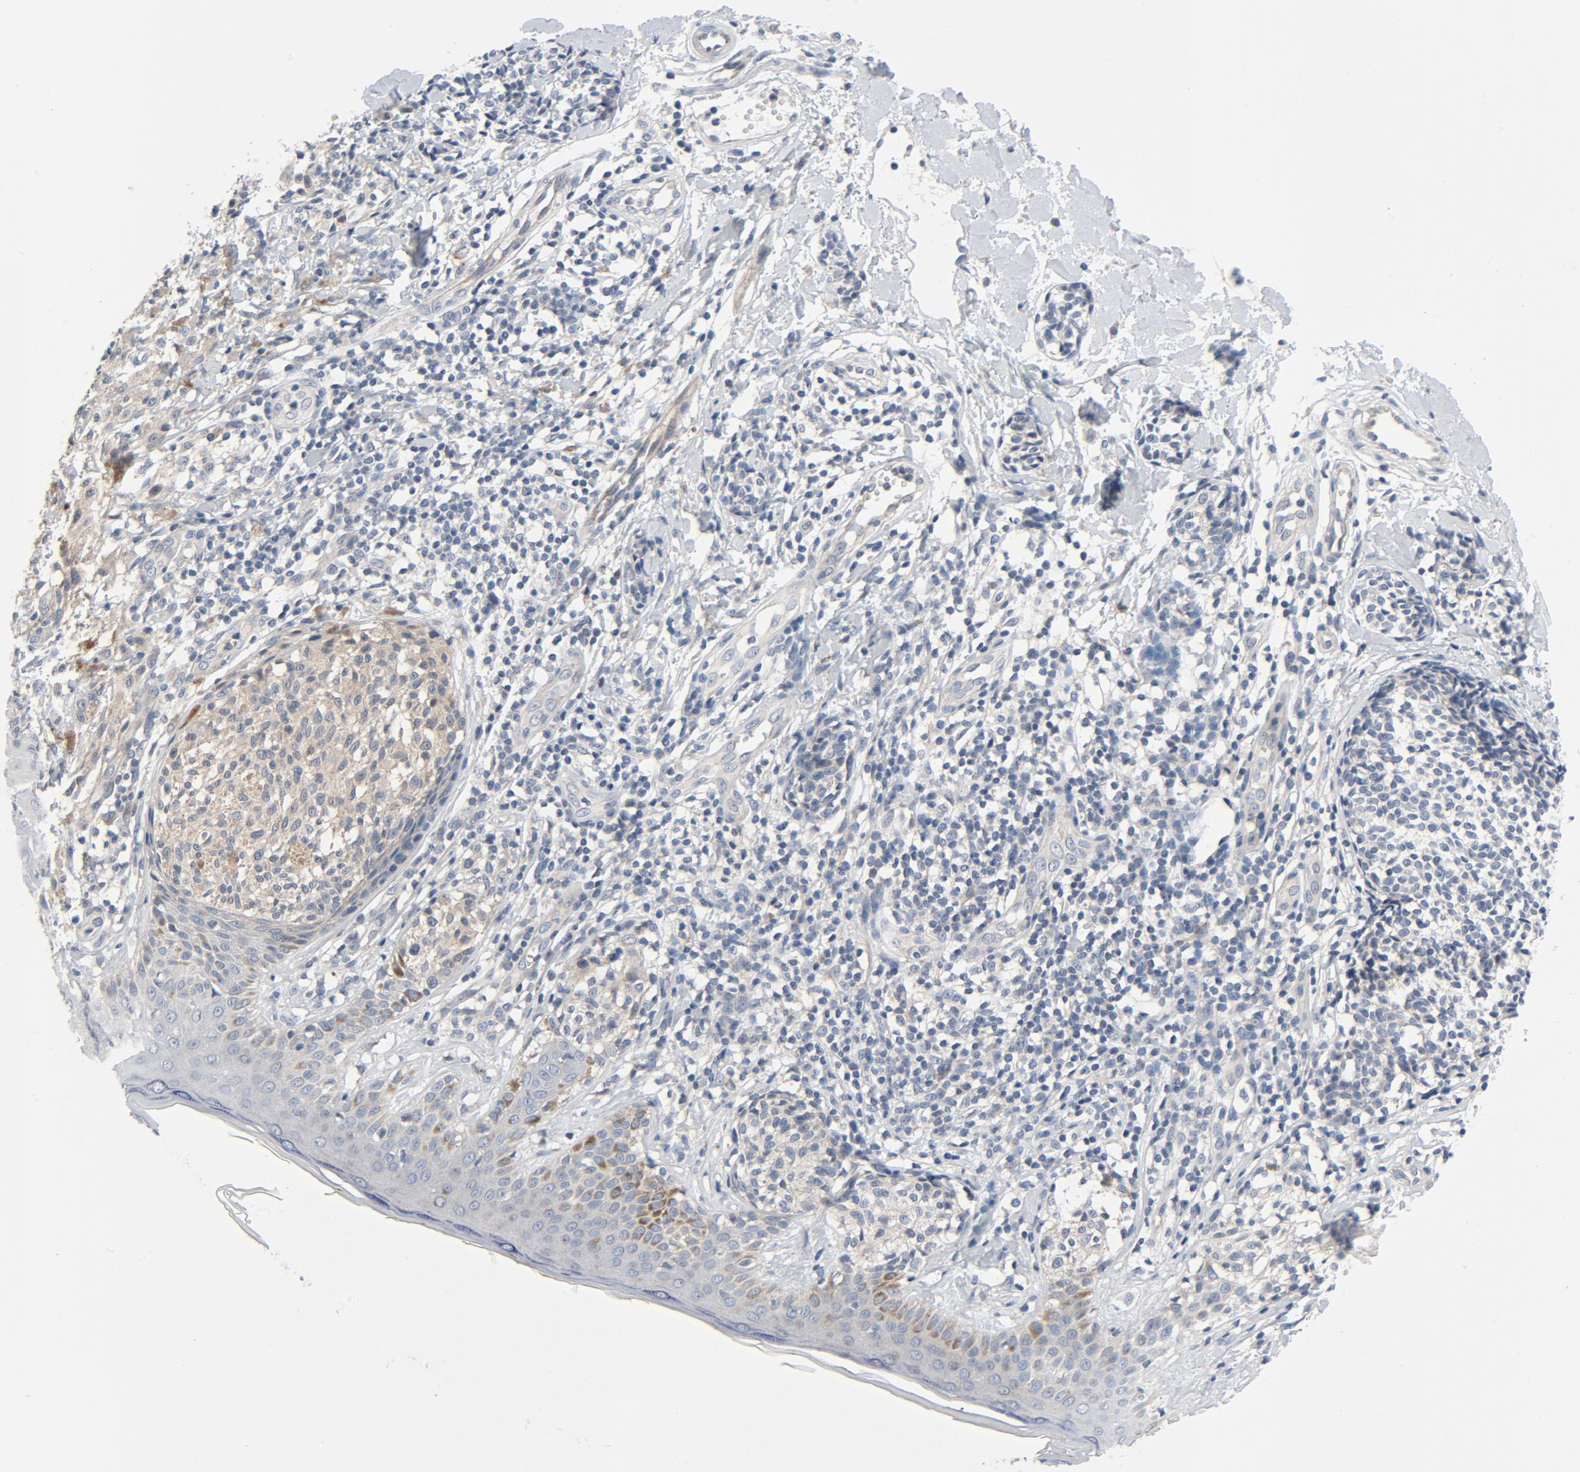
{"staining": {"intensity": "weak", "quantity": ">75%", "location": "cytoplasmic/membranous"}, "tissue": "melanoma", "cell_type": "Tumor cells", "image_type": "cancer", "snomed": [{"axis": "morphology", "description": "Malignant melanoma, NOS"}, {"axis": "topography", "description": "Skin"}], "caption": "Immunohistochemical staining of malignant melanoma exhibits weak cytoplasmic/membranous protein positivity in approximately >75% of tumor cells.", "gene": "TSG101", "patient": {"sex": "male", "age": 67}}